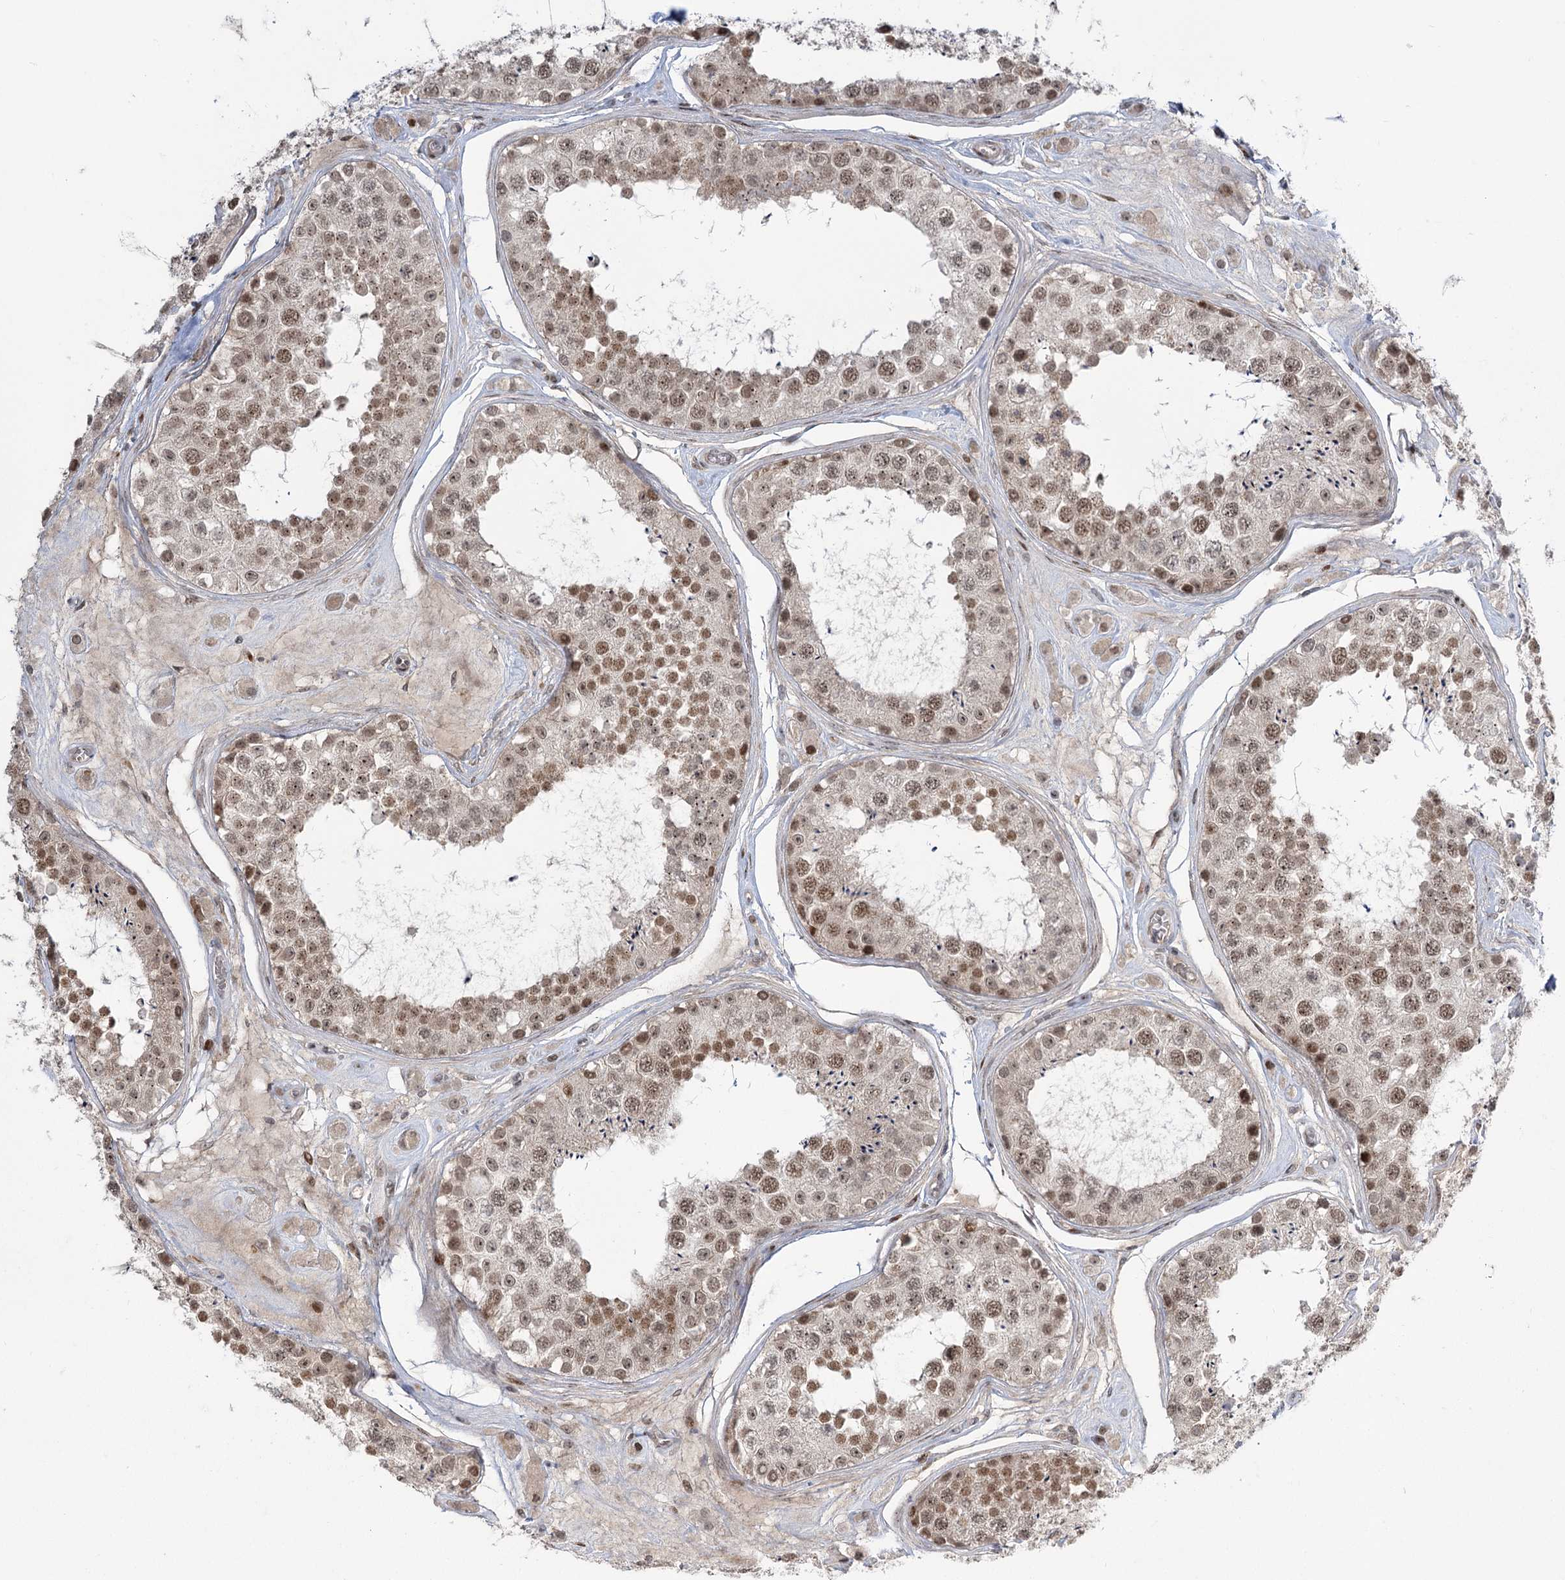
{"staining": {"intensity": "moderate", "quantity": ">75%", "location": "nuclear"}, "tissue": "testis", "cell_type": "Cells in seminiferous ducts", "image_type": "normal", "snomed": [{"axis": "morphology", "description": "Normal tissue, NOS"}, {"axis": "topography", "description": "Testis"}], "caption": "A brown stain shows moderate nuclear staining of a protein in cells in seminiferous ducts of unremarkable testis. Nuclei are stained in blue.", "gene": "HELQ", "patient": {"sex": "male", "age": 25}}